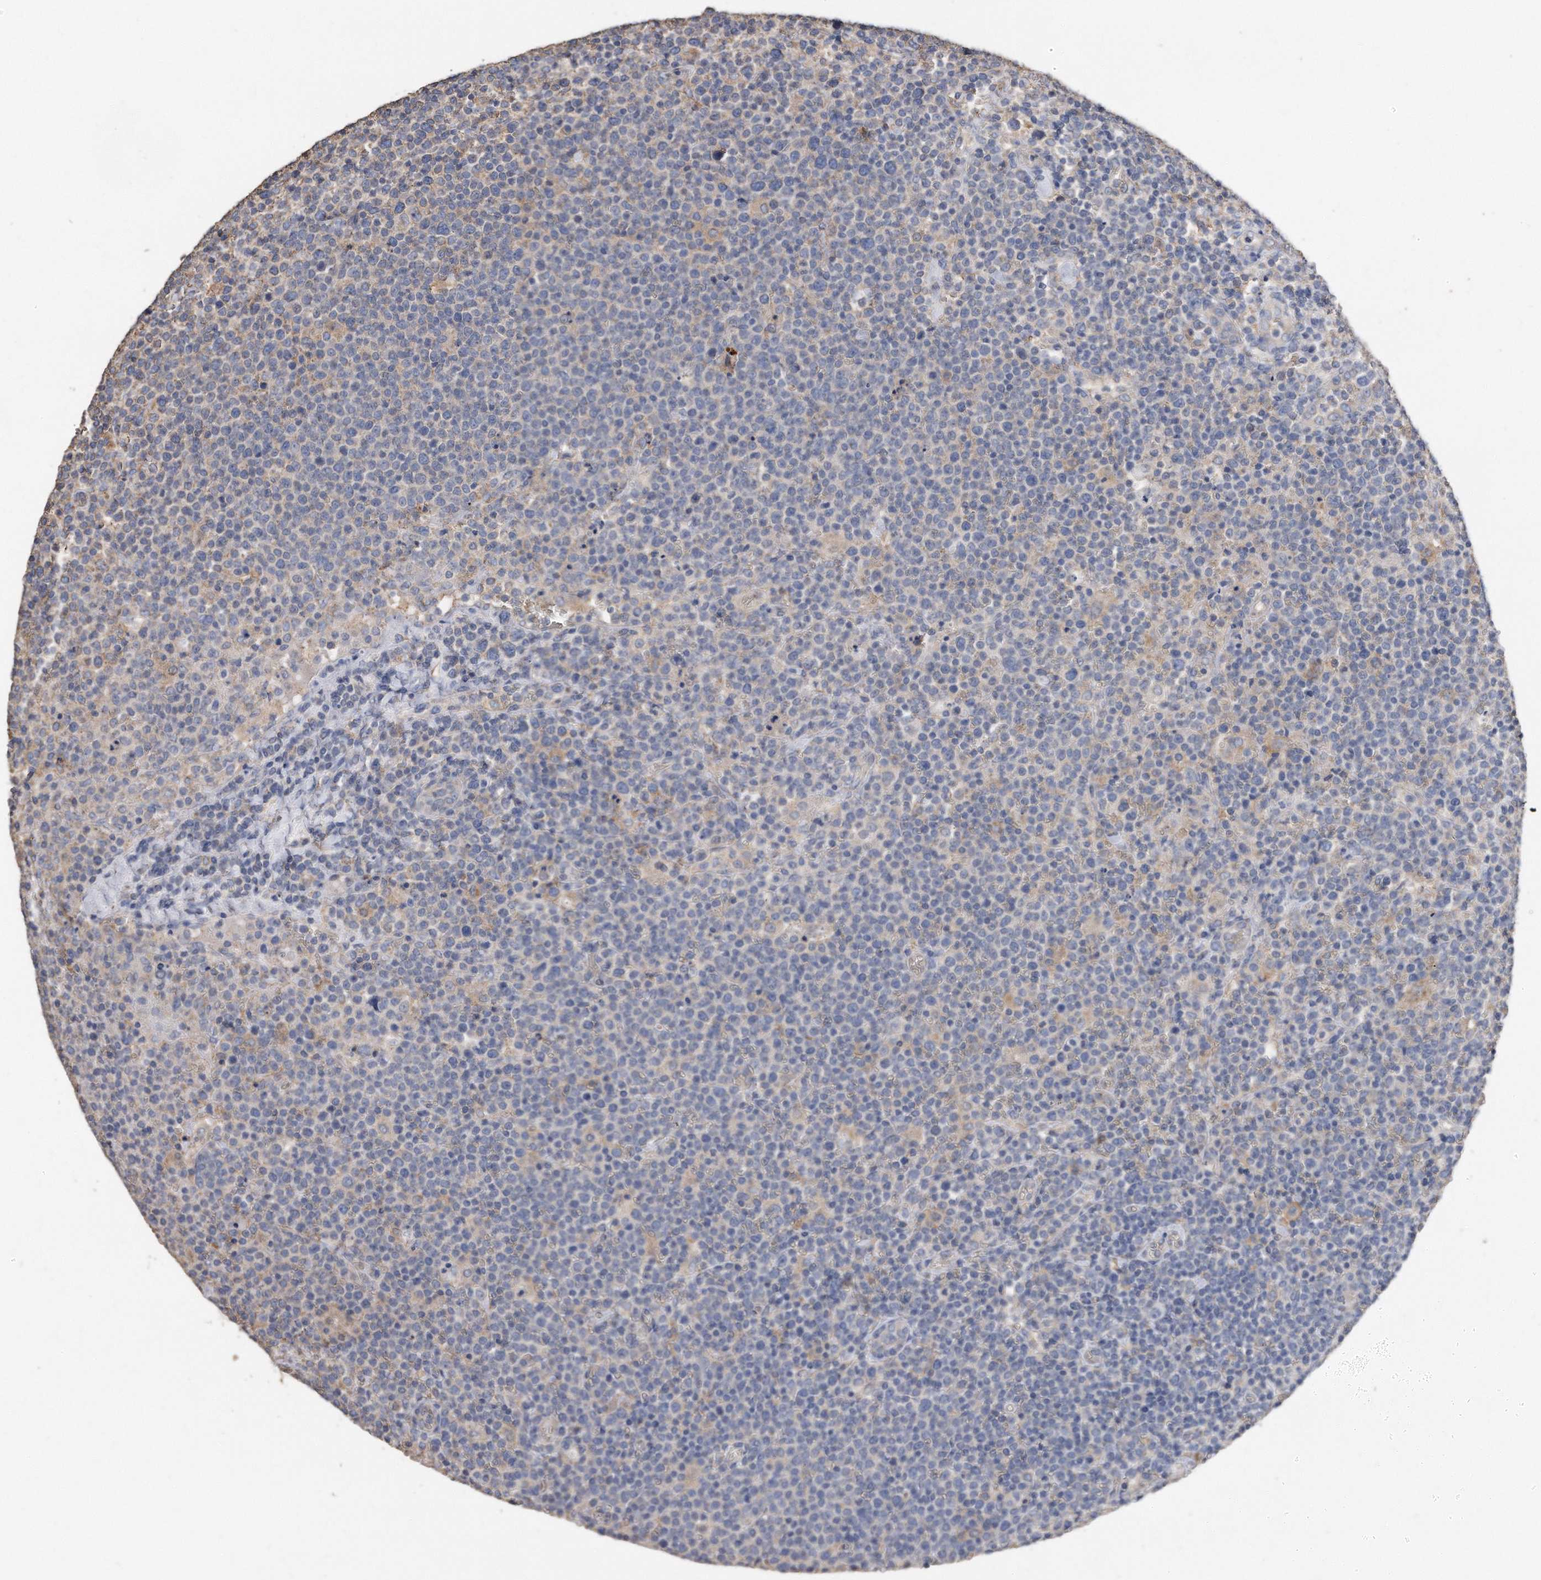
{"staining": {"intensity": "negative", "quantity": "none", "location": "none"}, "tissue": "lymphoma", "cell_type": "Tumor cells", "image_type": "cancer", "snomed": [{"axis": "morphology", "description": "Malignant lymphoma, non-Hodgkin's type, High grade"}, {"axis": "topography", "description": "Lymph node"}], "caption": "Malignant lymphoma, non-Hodgkin's type (high-grade) was stained to show a protein in brown. There is no significant staining in tumor cells. Nuclei are stained in blue.", "gene": "CDCP1", "patient": {"sex": "male", "age": 61}}